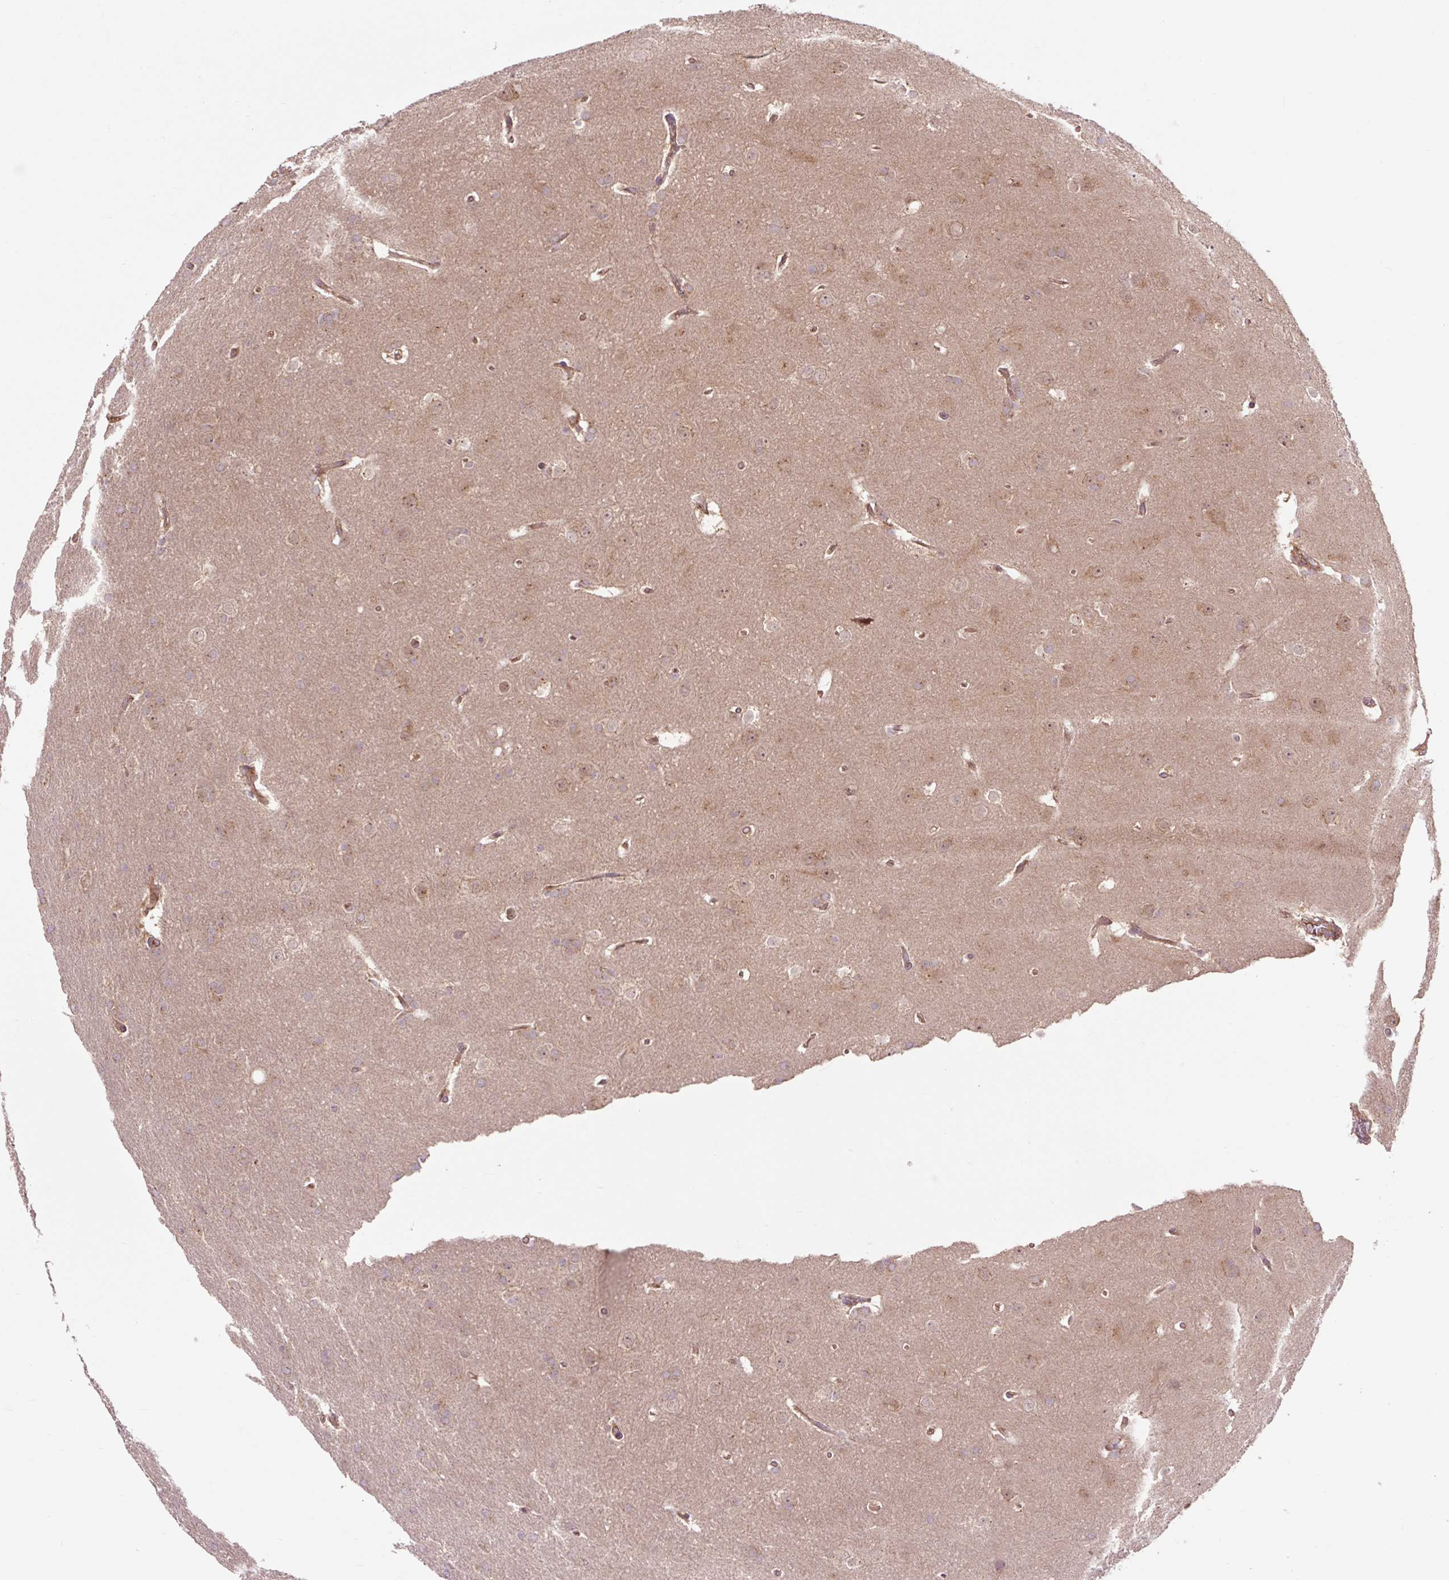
{"staining": {"intensity": "weak", "quantity": "<25%", "location": "cytoplasmic/membranous"}, "tissue": "glioma", "cell_type": "Tumor cells", "image_type": "cancer", "snomed": [{"axis": "morphology", "description": "Glioma, malignant, Low grade"}, {"axis": "topography", "description": "Brain"}], "caption": "A micrograph of human low-grade glioma (malignant) is negative for staining in tumor cells.", "gene": "MMS19", "patient": {"sex": "female", "age": 32}}